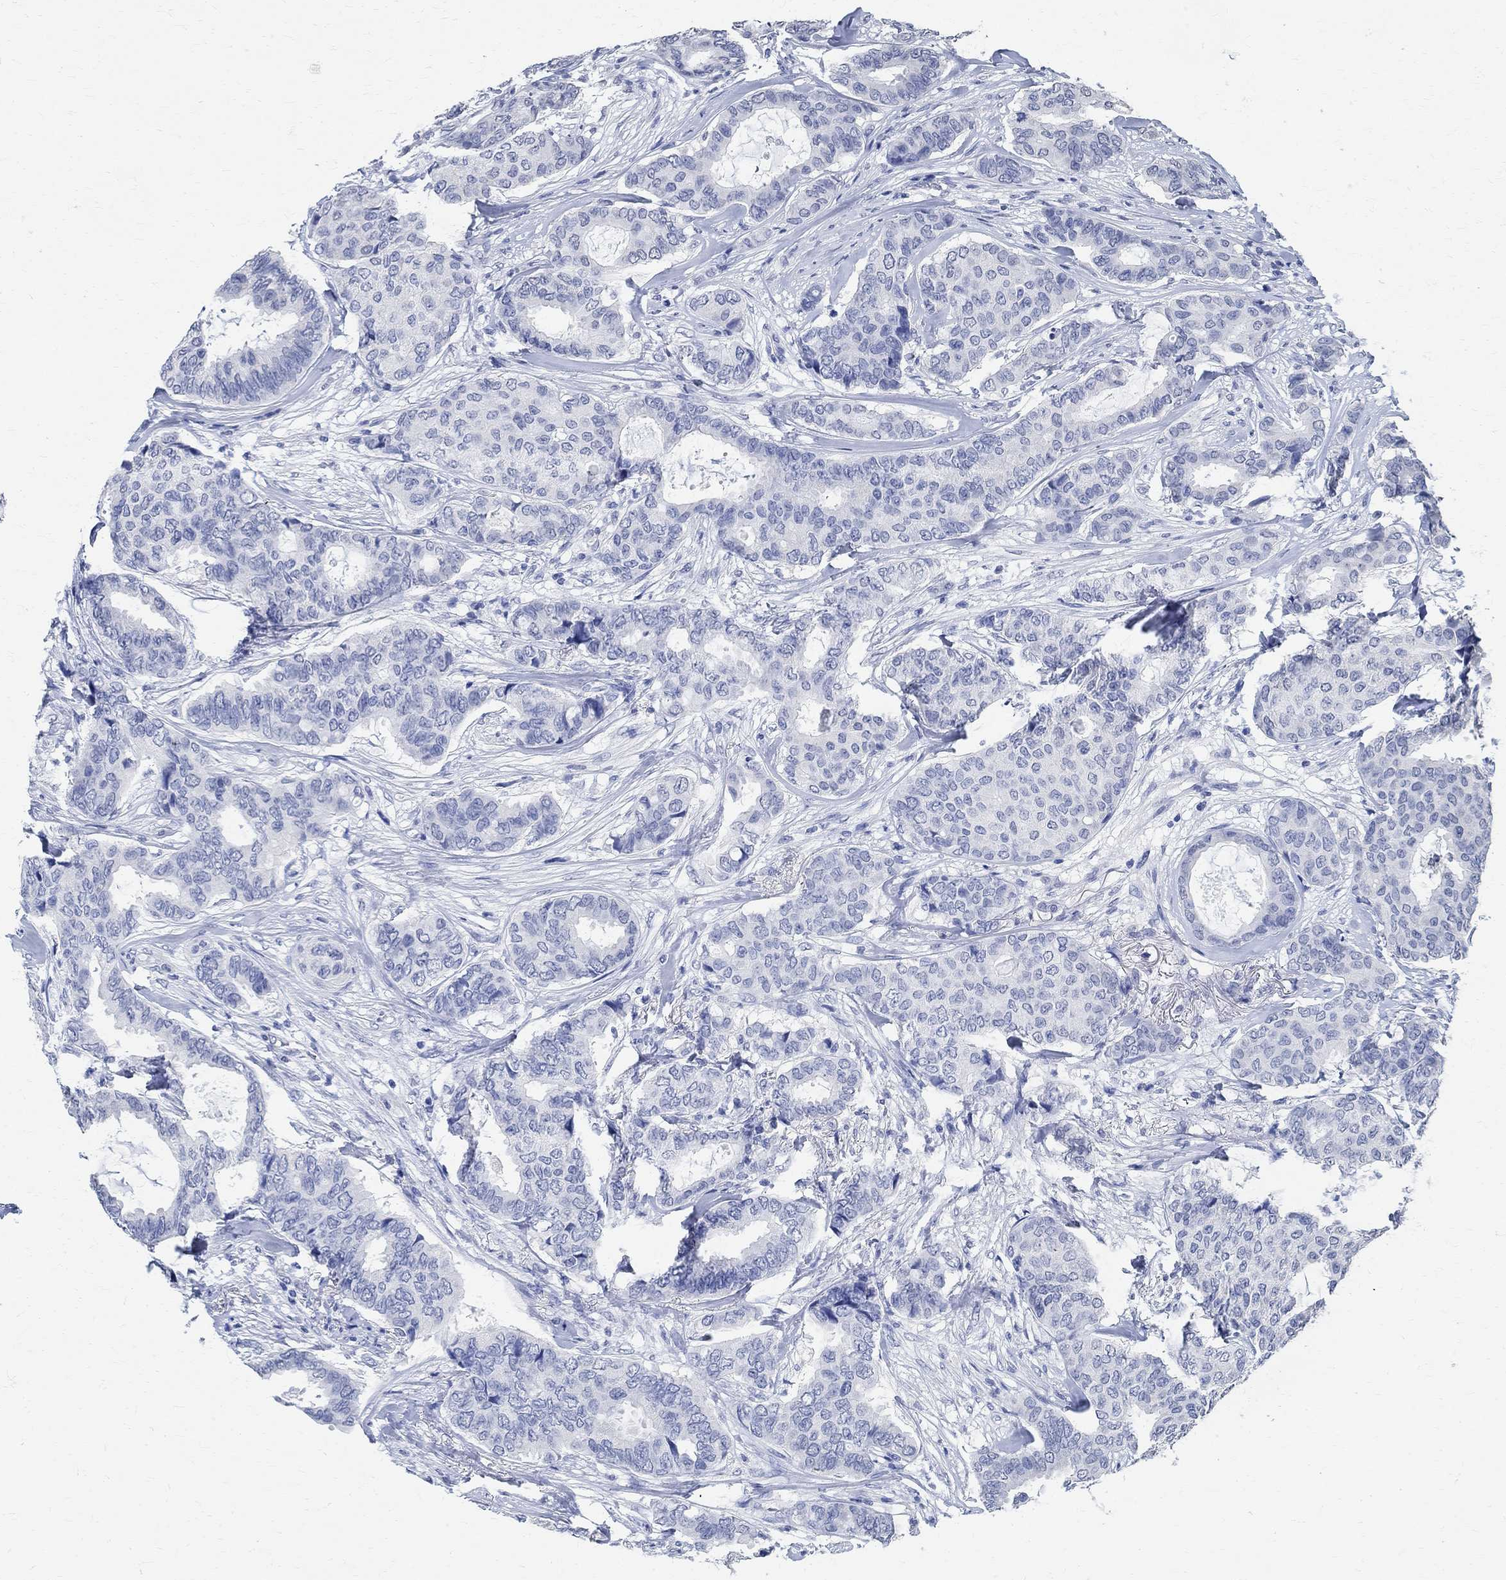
{"staining": {"intensity": "negative", "quantity": "none", "location": "none"}, "tissue": "breast cancer", "cell_type": "Tumor cells", "image_type": "cancer", "snomed": [{"axis": "morphology", "description": "Duct carcinoma"}, {"axis": "topography", "description": "Breast"}], "caption": "High power microscopy histopathology image of an immunohistochemistry (IHC) photomicrograph of breast infiltrating ductal carcinoma, revealing no significant expression in tumor cells.", "gene": "TMEM221", "patient": {"sex": "female", "age": 75}}